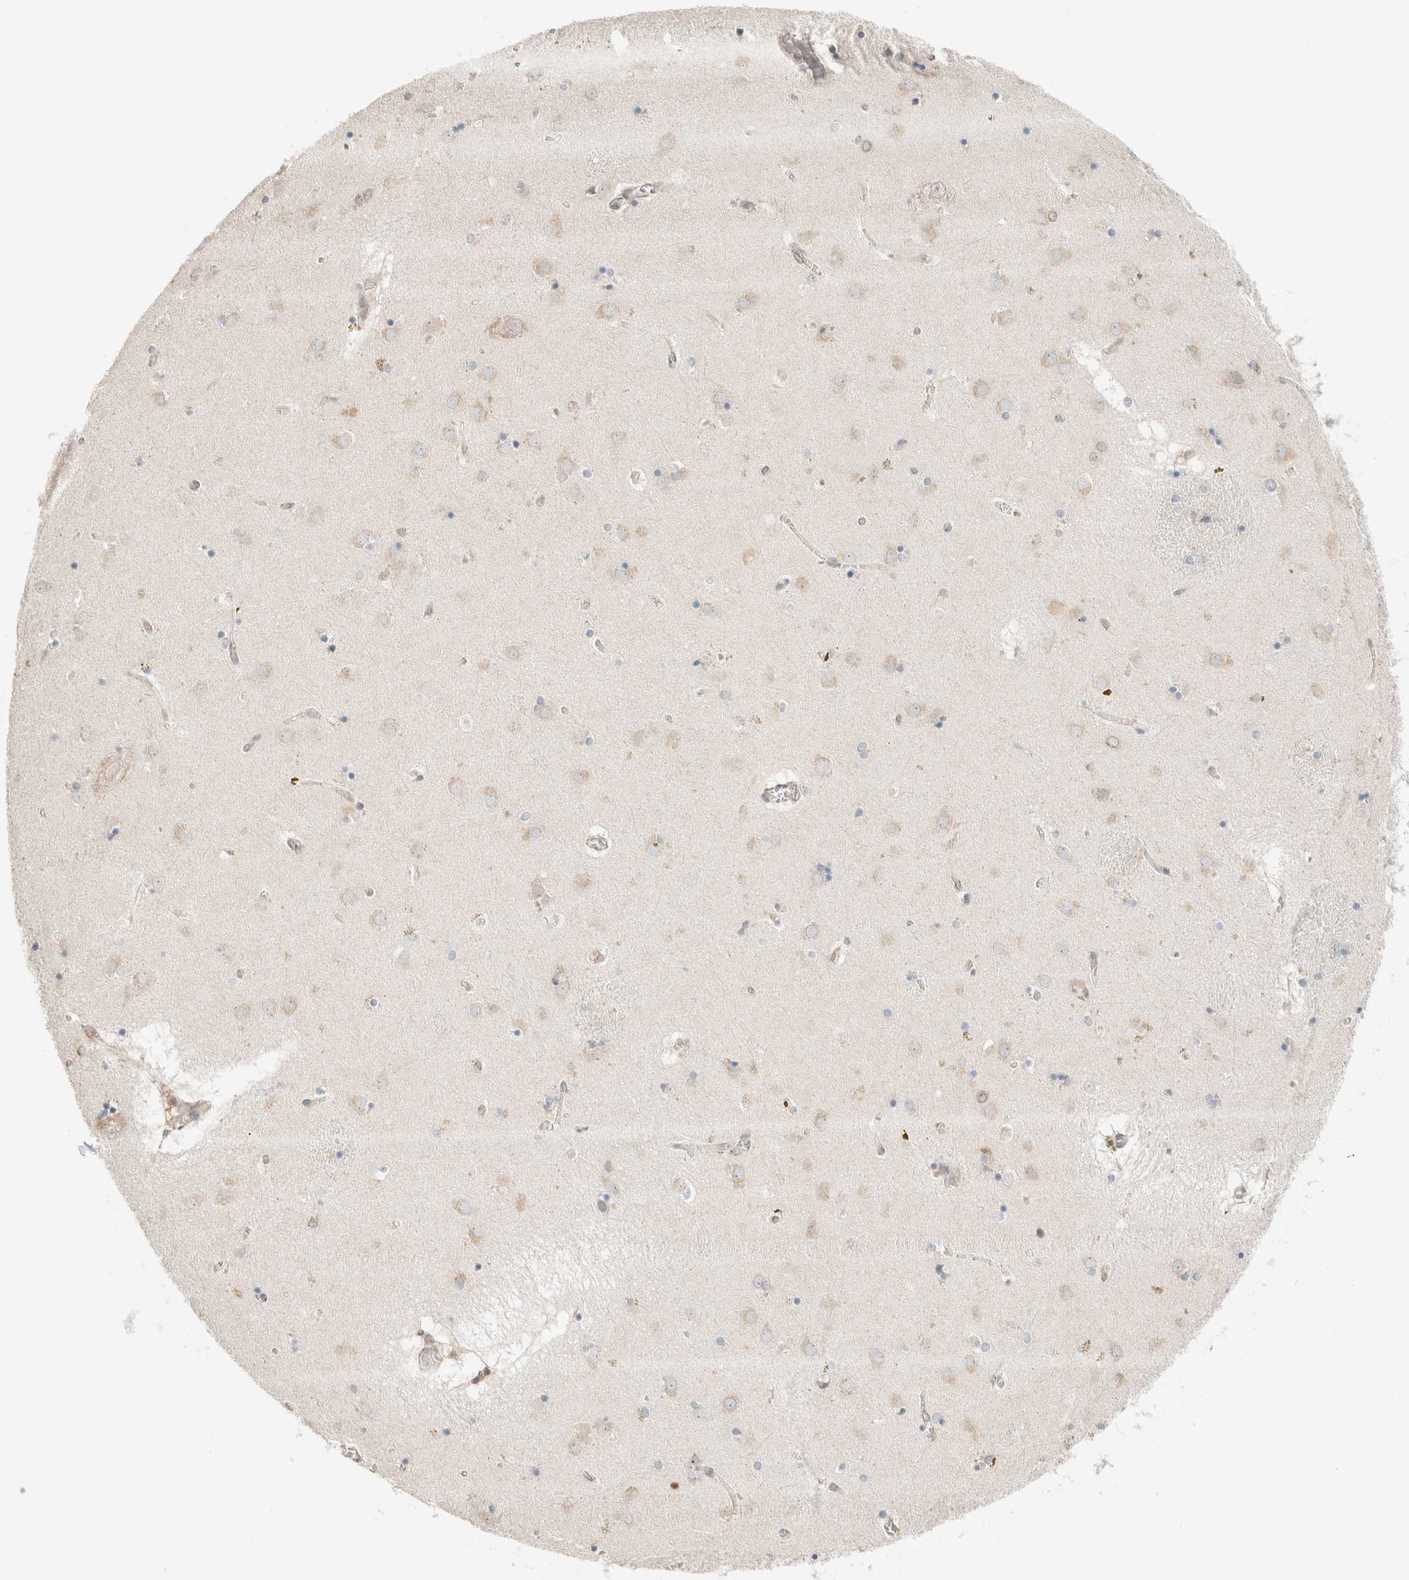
{"staining": {"intensity": "negative", "quantity": "none", "location": "none"}, "tissue": "caudate", "cell_type": "Glial cells", "image_type": "normal", "snomed": [{"axis": "morphology", "description": "Normal tissue, NOS"}, {"axis": "topography", "description": "Lateral ventricle wall"}], "caption": "Caudate was stained to show a protein in brown. There is no significant staining in glial cells. (Stains: DAB (3,3'-diaminobenzidine) IHC with hematoxylin counter stain, Microscopy: brightfield microscopy at high magnification).", "gene": "PCM1", "patient": {"sex": "male", "age": 70}}